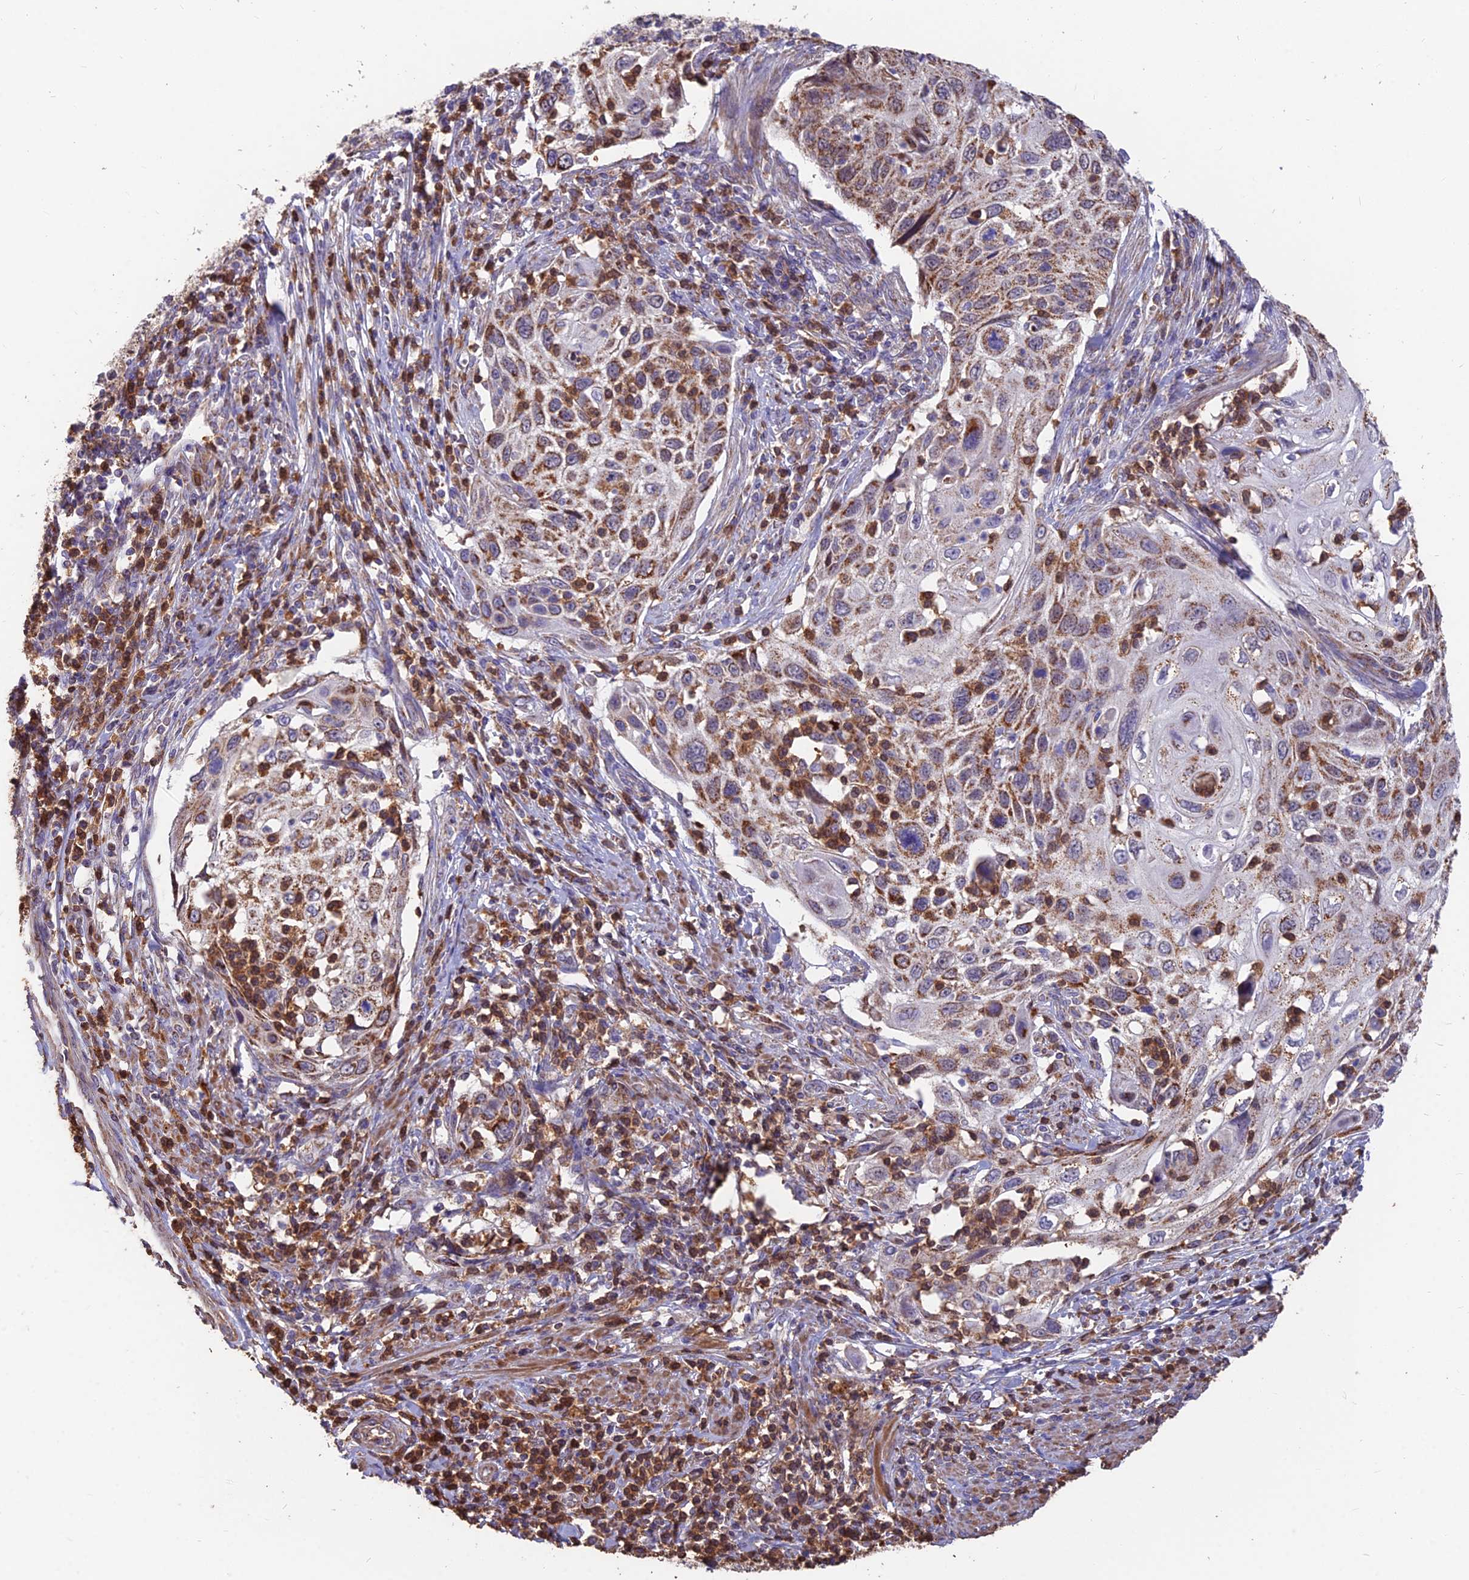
{"staining": {"intensity": "moderate", "quantity": "25%-75%", "location": "cytoplasmic/membranous"}, "tissue": "cervical cancer", "cell_type": "Tumor cells", "image_type": "cancer", "snomed": [{"axis": "morphology", "description": "Squamous cell carcinoma, NOS"}, {"axis": "topography", "description": "Cervix"}], "caption": "DAB immunohistochemical staining of human cervical squamous cell carcinoma demonstrates moderate cytoplasmic/membranous protein staining in about 25%-75% of tumor cells. (DAB (3,3'-diaminobenzidine) IHC, brown staining for protein, blue staining for nuclei).", "gene": "IFT22", "patient": {"sex": "female", "age": 70}}